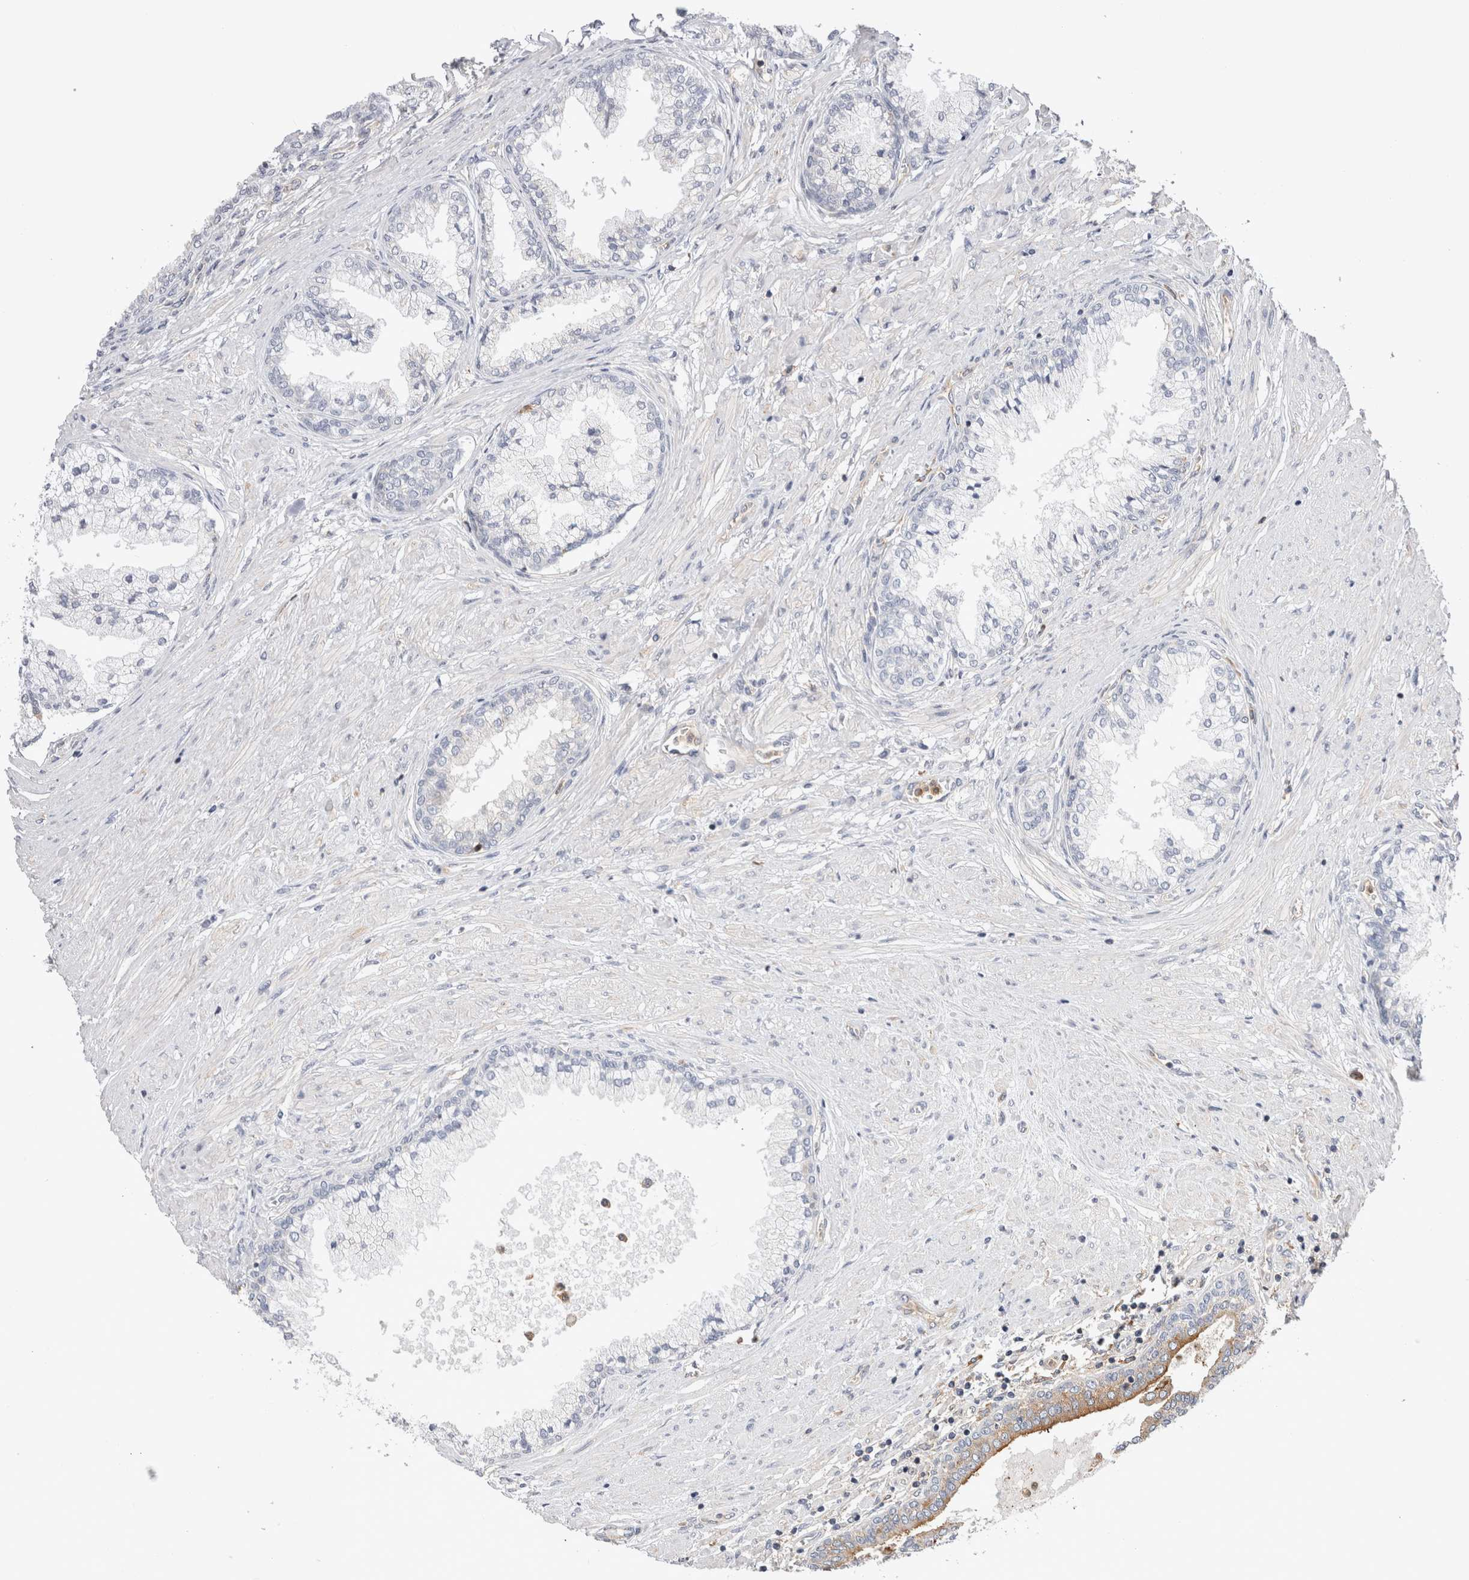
{"staining": {"intensity": "negative", "quantity": "none", "location": "none"}, "tissue": "prostate cancer", "cell_type": "Tumor cells", "image_type": "cancer", "snomed": [{"axis": "morphology", "description": "Adenocarcinoma, High grade"}, {"axis": "topography", "description": "Prostate"}], "caption": "Tumor cells are negative for brown protein staining in prostate high-grade adenocarcinoma.", "gene": "RAB11FIP1", "patient": {"sex": "male", "age": 61}}